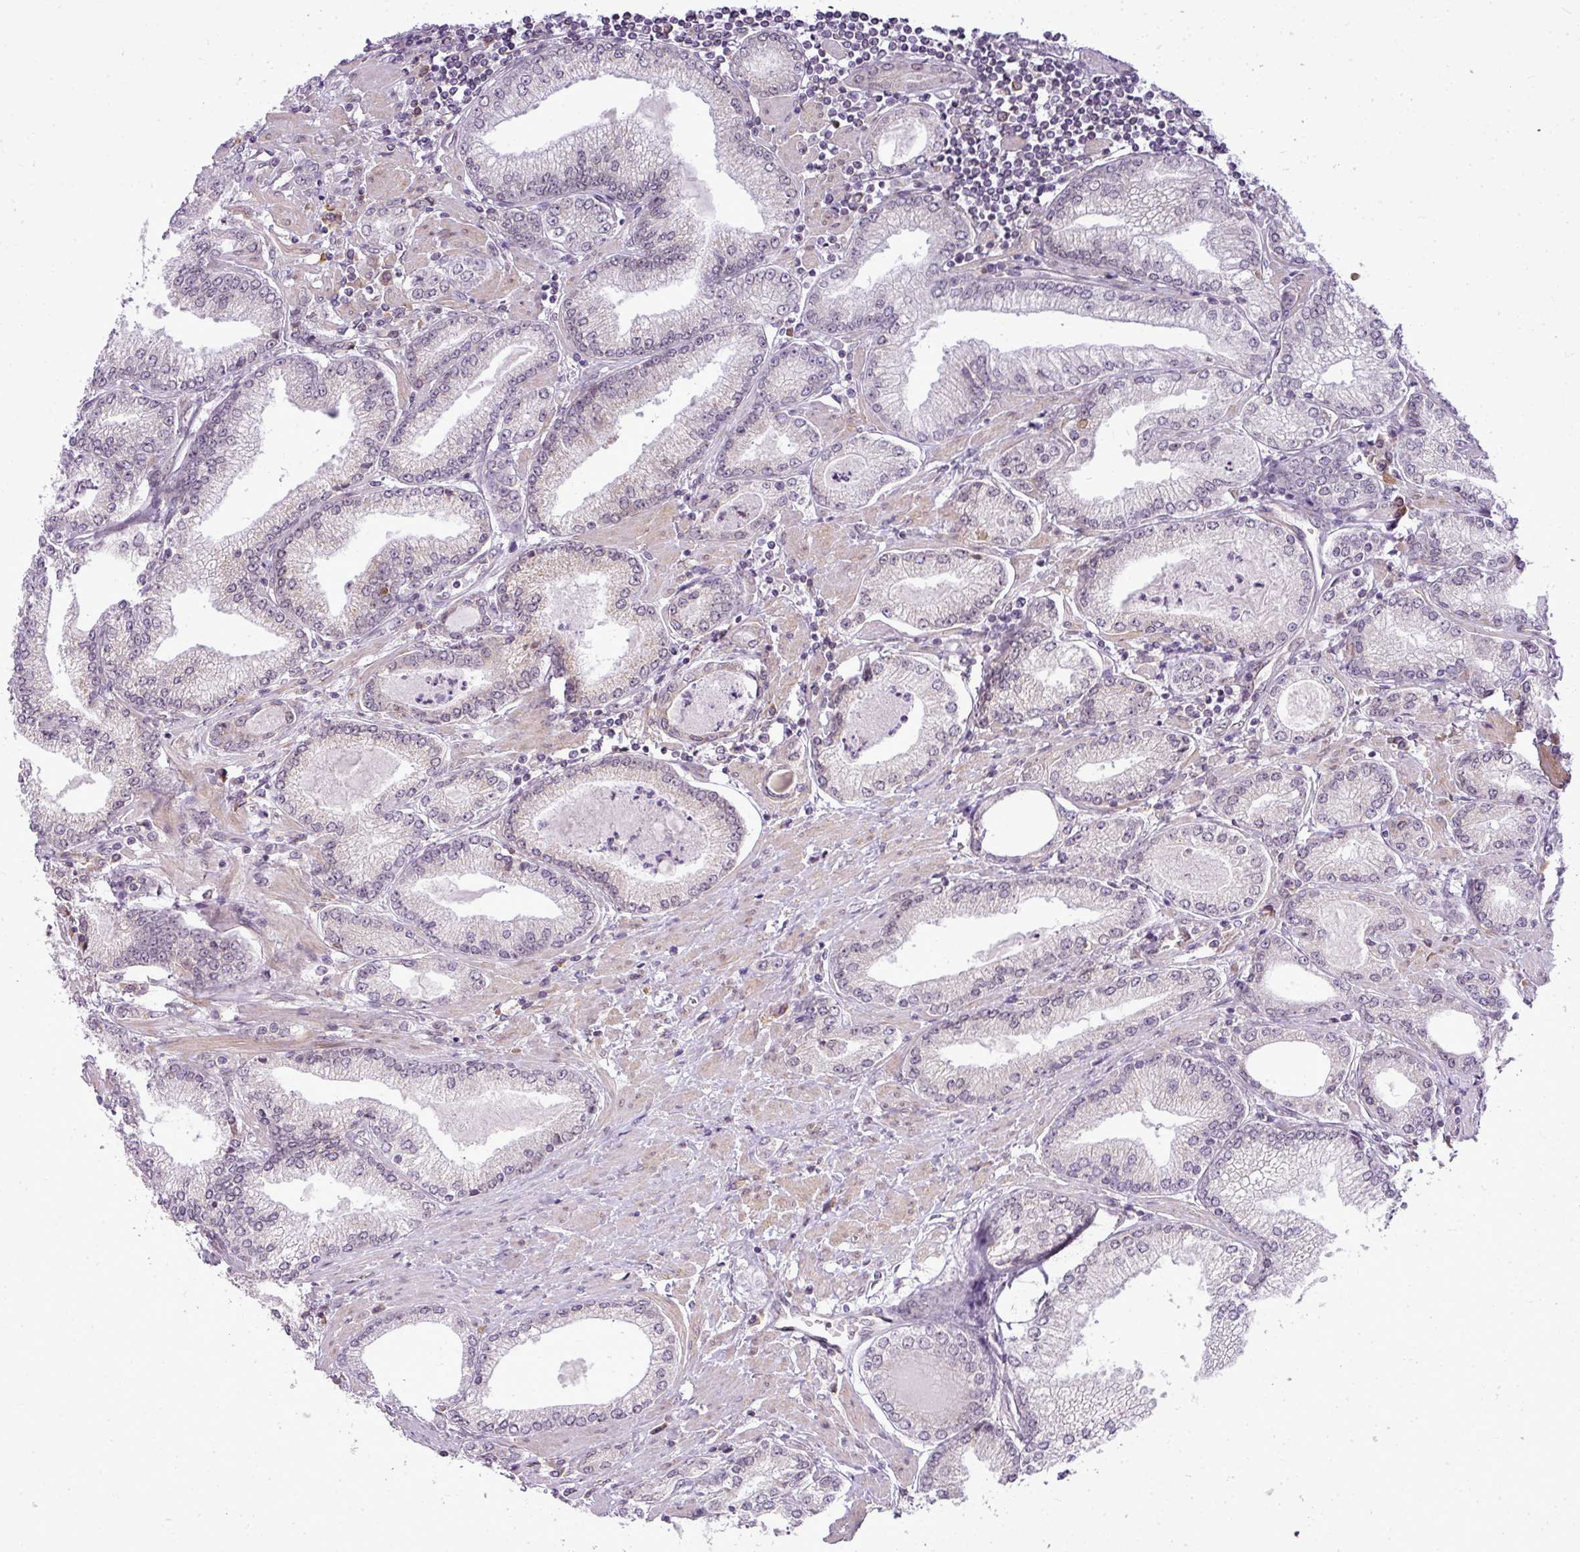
{"staining": {"intensity": "negative", "quantity": "none", "location": "none"}, "tissue": "prostate cancer", "cell_type": "Tumor cells", "image_type": "cancer", "snomed": [{"axis": "morphology", "description": "Adenocarcinoma, High grade"}, {"axis": "topography", "description": "Prostate"}], "caption": "Immunohistochemical staining of high-grade adenocarcinoma (prostate) shows no significant expression in tumor cells.", "gene": "COX18", "patient": {"sex": "male", "age": 66}}